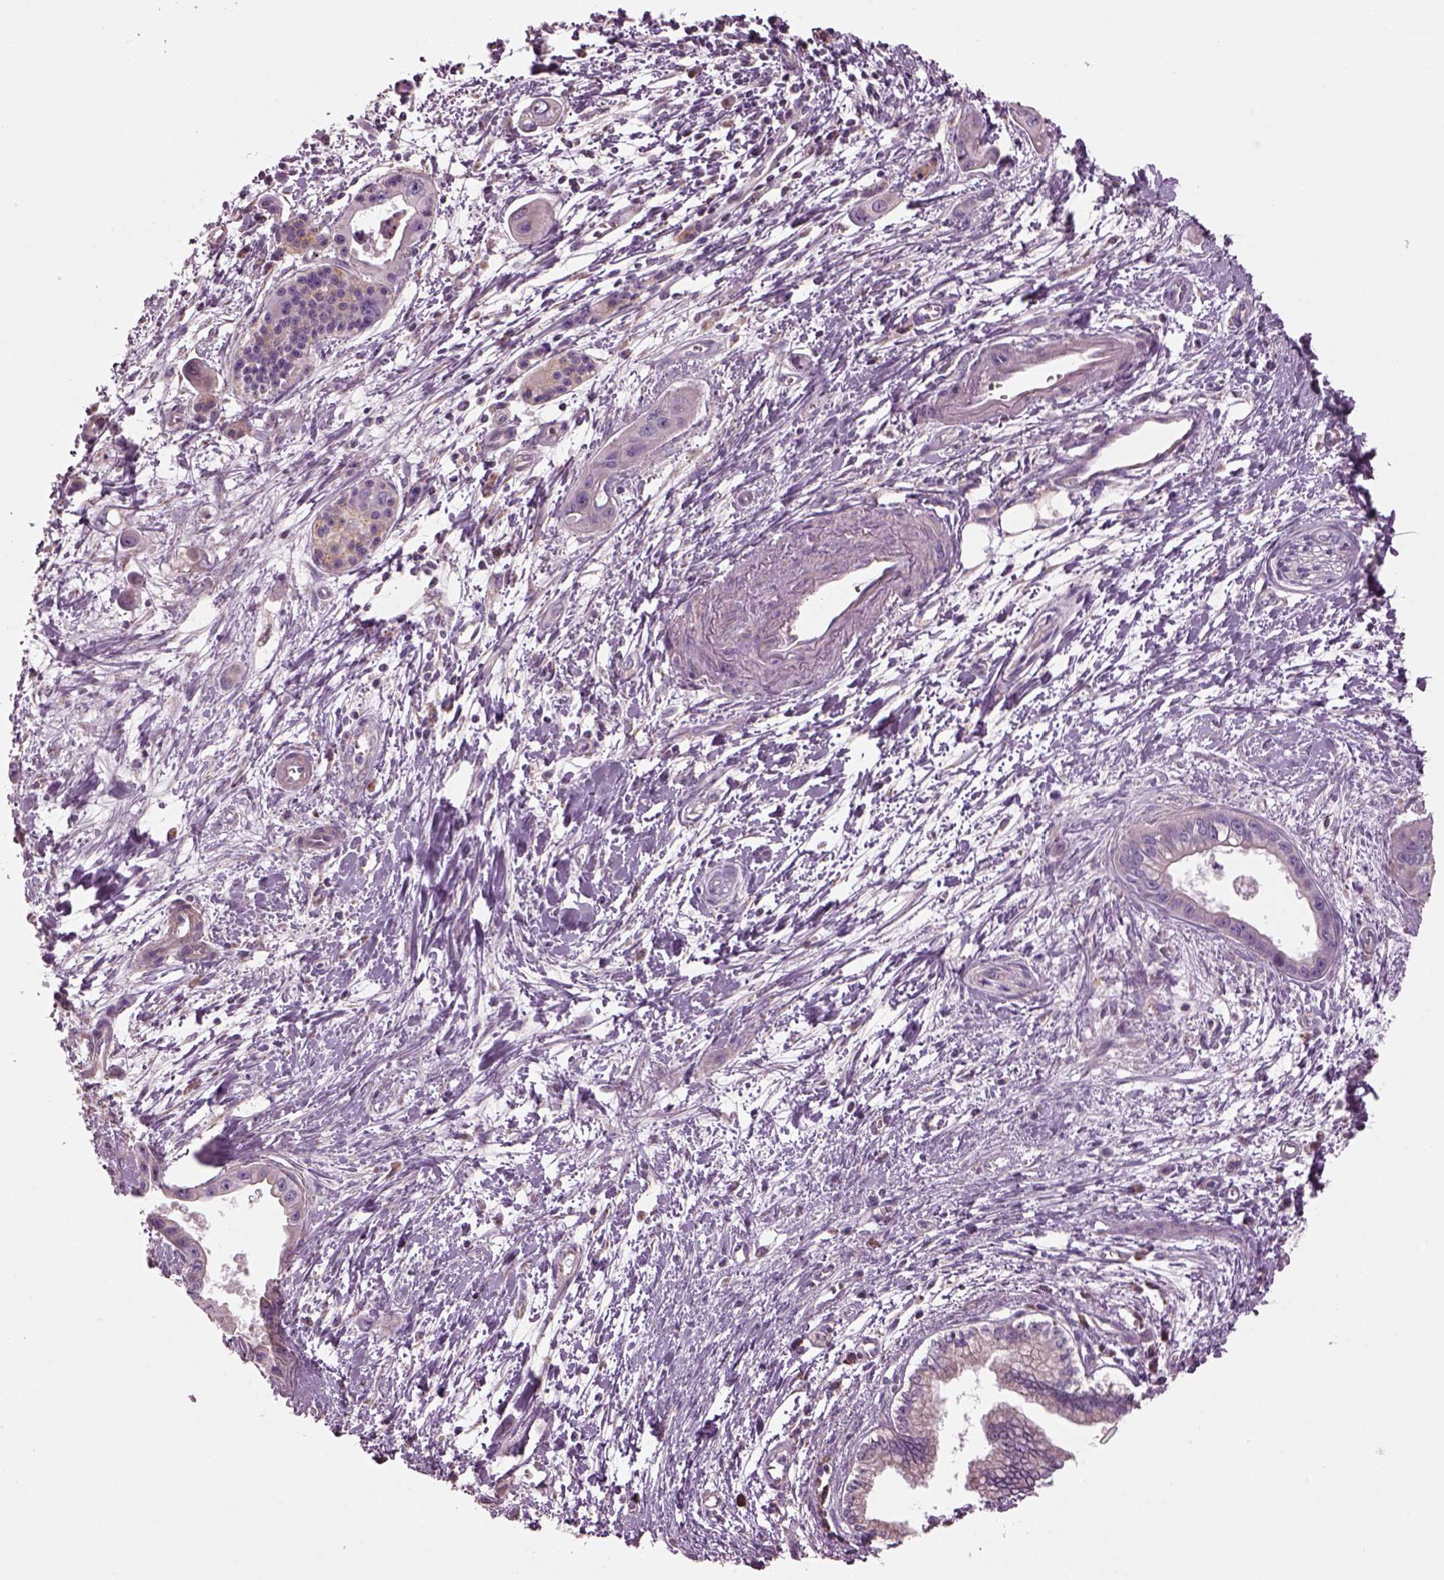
{"staining": {"intensity": "negative", "quantity": "none", "location": "none"}, "tissue": "pancreatic cancer", "cell_type": "Tumor cells", "image_type": "cancer", "snomed": [{"axis": "morphology", "description": "Adenocarcinoma, NOS"}, {"axis": "topography", "description": "Pancreas"}], "caption": "Pancreatic cancer (adenocarcinoma) was stained to show a protein in brown. There is no significant staining in tumor cells.", "gene": "SPATA7", "patient": {"sex": "male", "age": 60}}